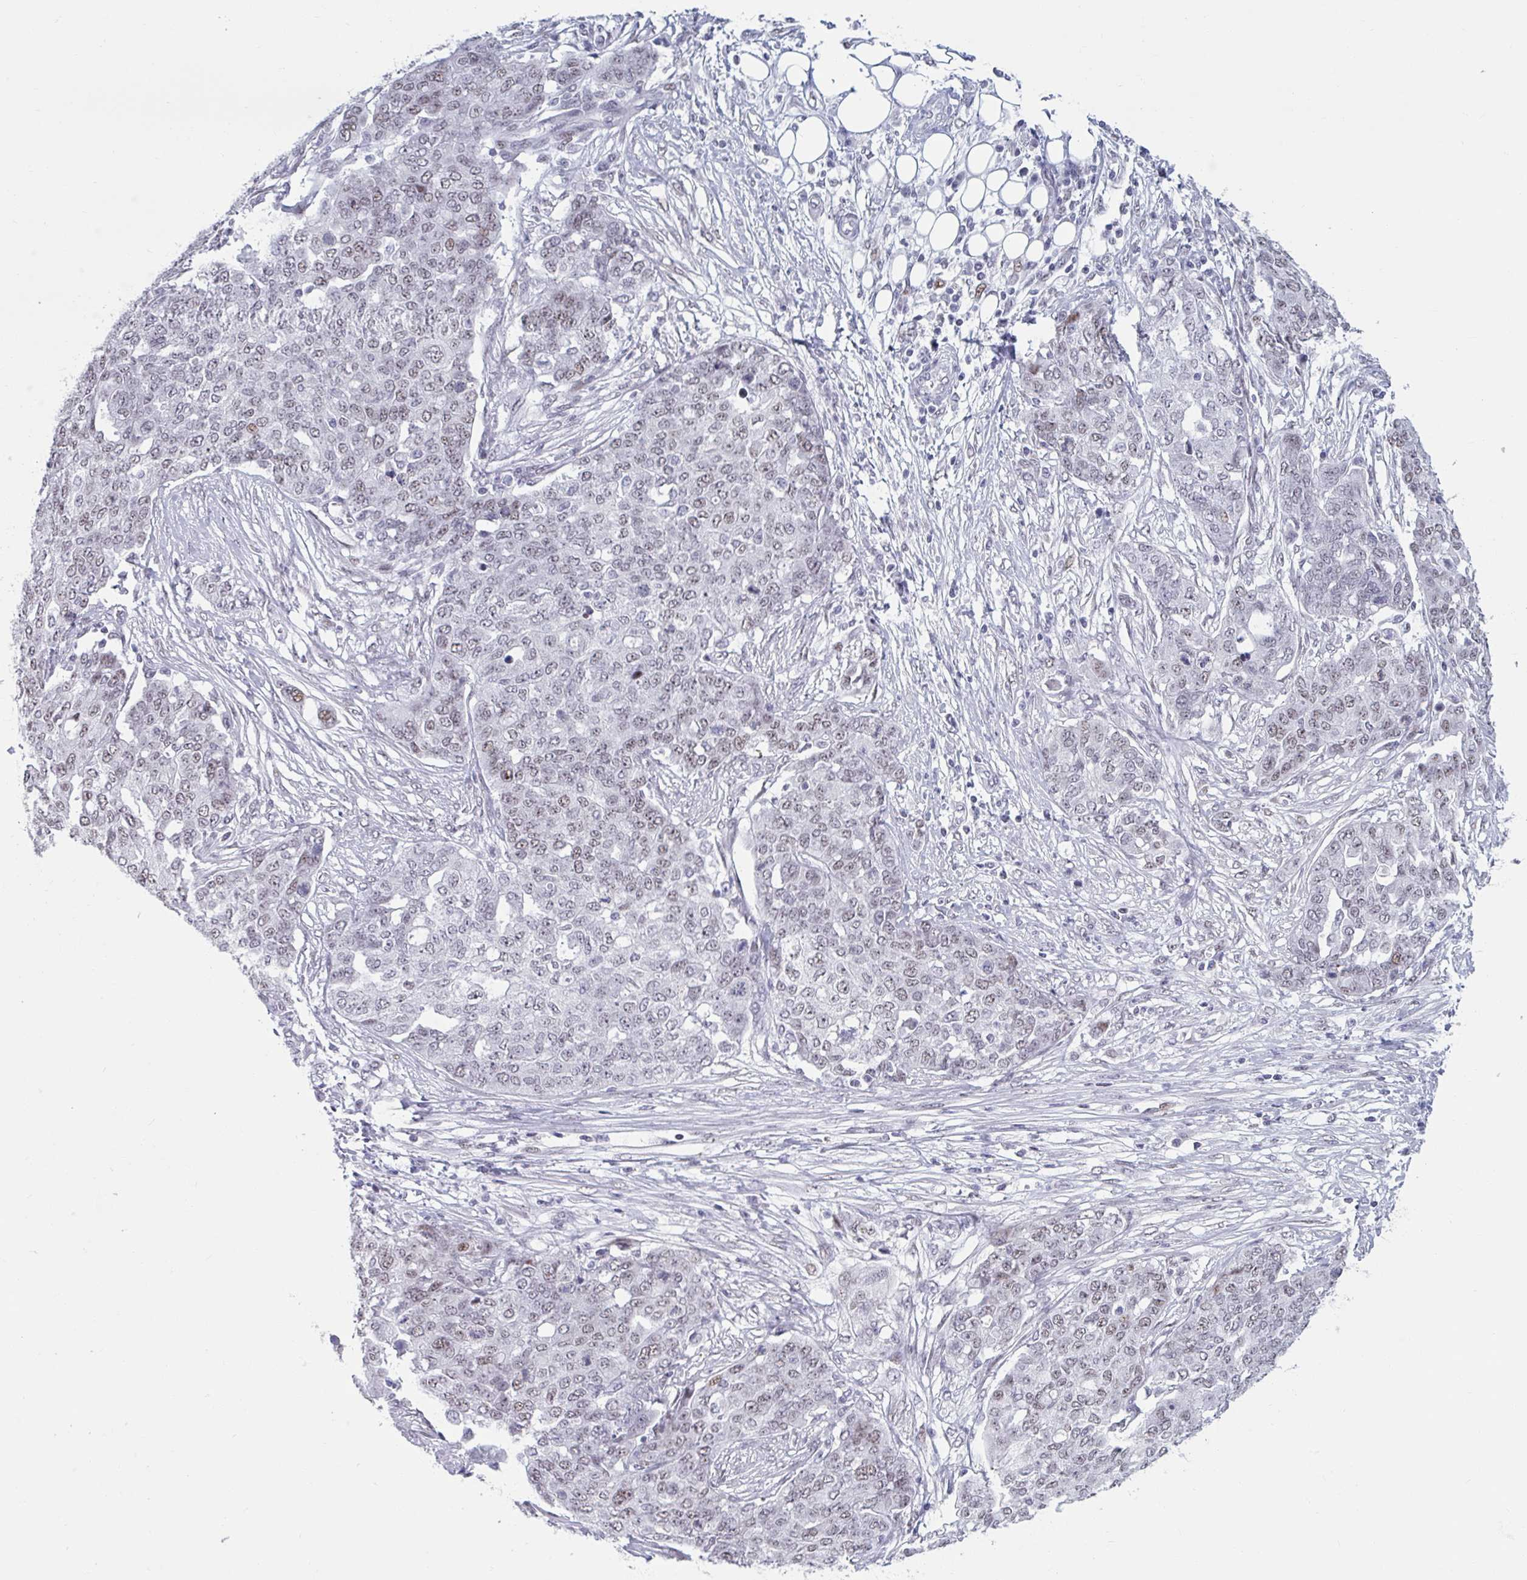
{"staining": {"intensity": "weak", "quantity": ">75%", "location": "nuclear"}, "tissue": "ovarian cancer", "cell_type": "Tumor cells", "image_type": "cancer", "snomed": [{"axis": "morphology", "description": "Cystadenocarcinoma, serous, NOS"}, {"axis": "topography", "description": "Soft tissue"}, {"axis": "topography", "description": "Ovary"}], "caption": "Human serous cystadenocarcinoma (ovarian) stained with a protein marker demonstrates weak staining in tumor cells.", "gene": "HSD17B6", "patient": {"sex": "female", "age": 57}}